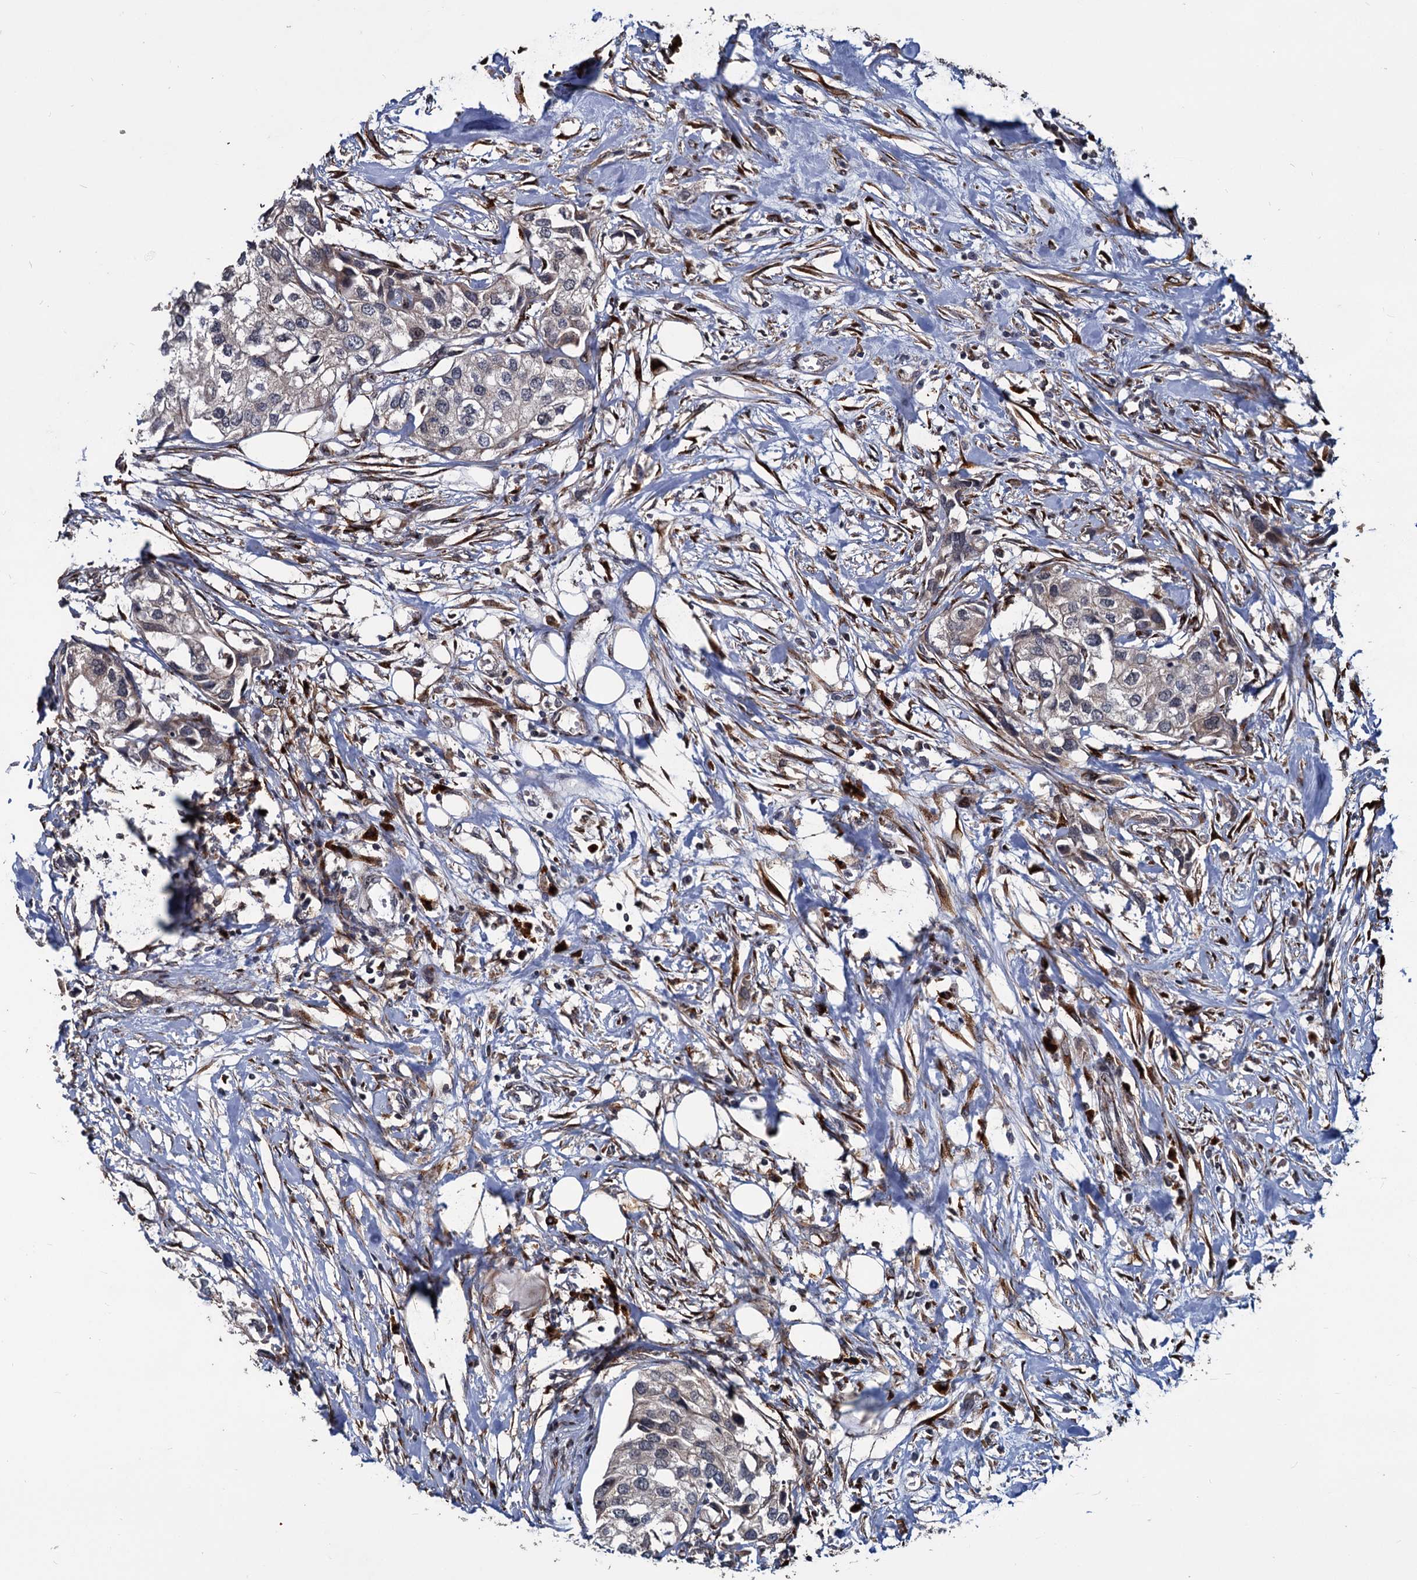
{"staining": {"intensity": "weak", "quantity": "25%-75%", "location": "cytoplasmic/membranous"}, "tissue": "urothelial cancer", "cell_type": "Tumor cells", "image_type": "cancer", "snomed": [{"axis": "morphology", "description": "Urothelial carcinoma, High grade"}, {"axis": "topography", "description": "Urinary bladder"}], "caption": "The image exhibits immunohistochemical staining of urothelial carcinoma (high-grade). There is weak cytoplasmic/membranous expression is identified in approximately 25%-75% of tumor cells.", "gene": "SAAL1", "patient": {"sex": "male", "age": 64}}